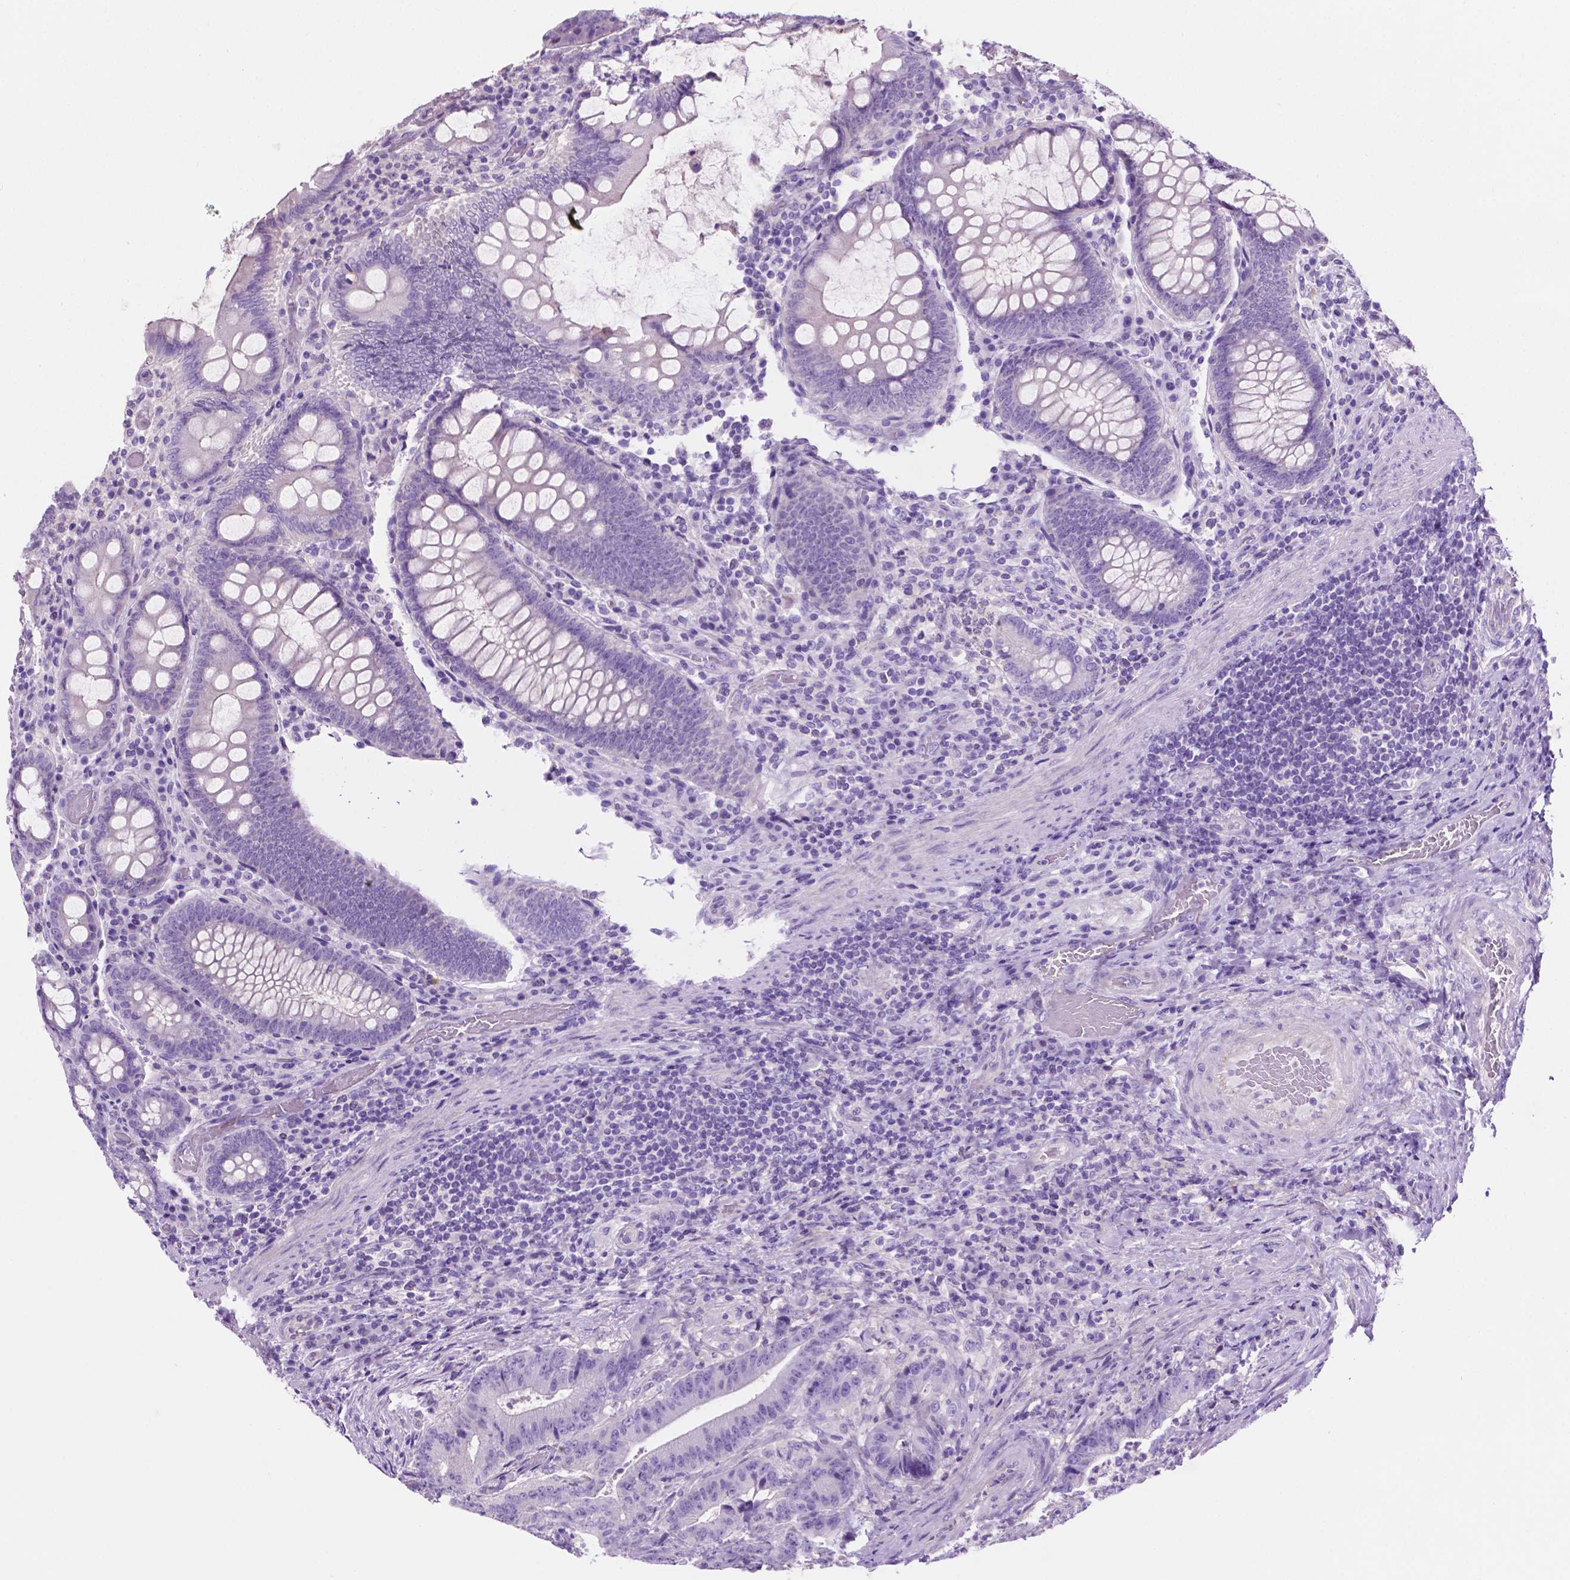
{"staining": {"intensity": "negative", "quantity": "none", "location": "none"}, "tissue": "colorectal cancer", "cell_type": "Tumor cells", "image_type": "cancer", "snomed": [{"axis": "morphology", "description": "Adenocarcinoma, NOS"}, {"axis": "topography", "description": "Colon"}], "caption": "Micrograph shows no protein positivity in tumor cells of colorectal cancer (adenocarcinoma) tissue.", "gene": "IGFN1", "patient": {"sex": "female", "age": 43}}